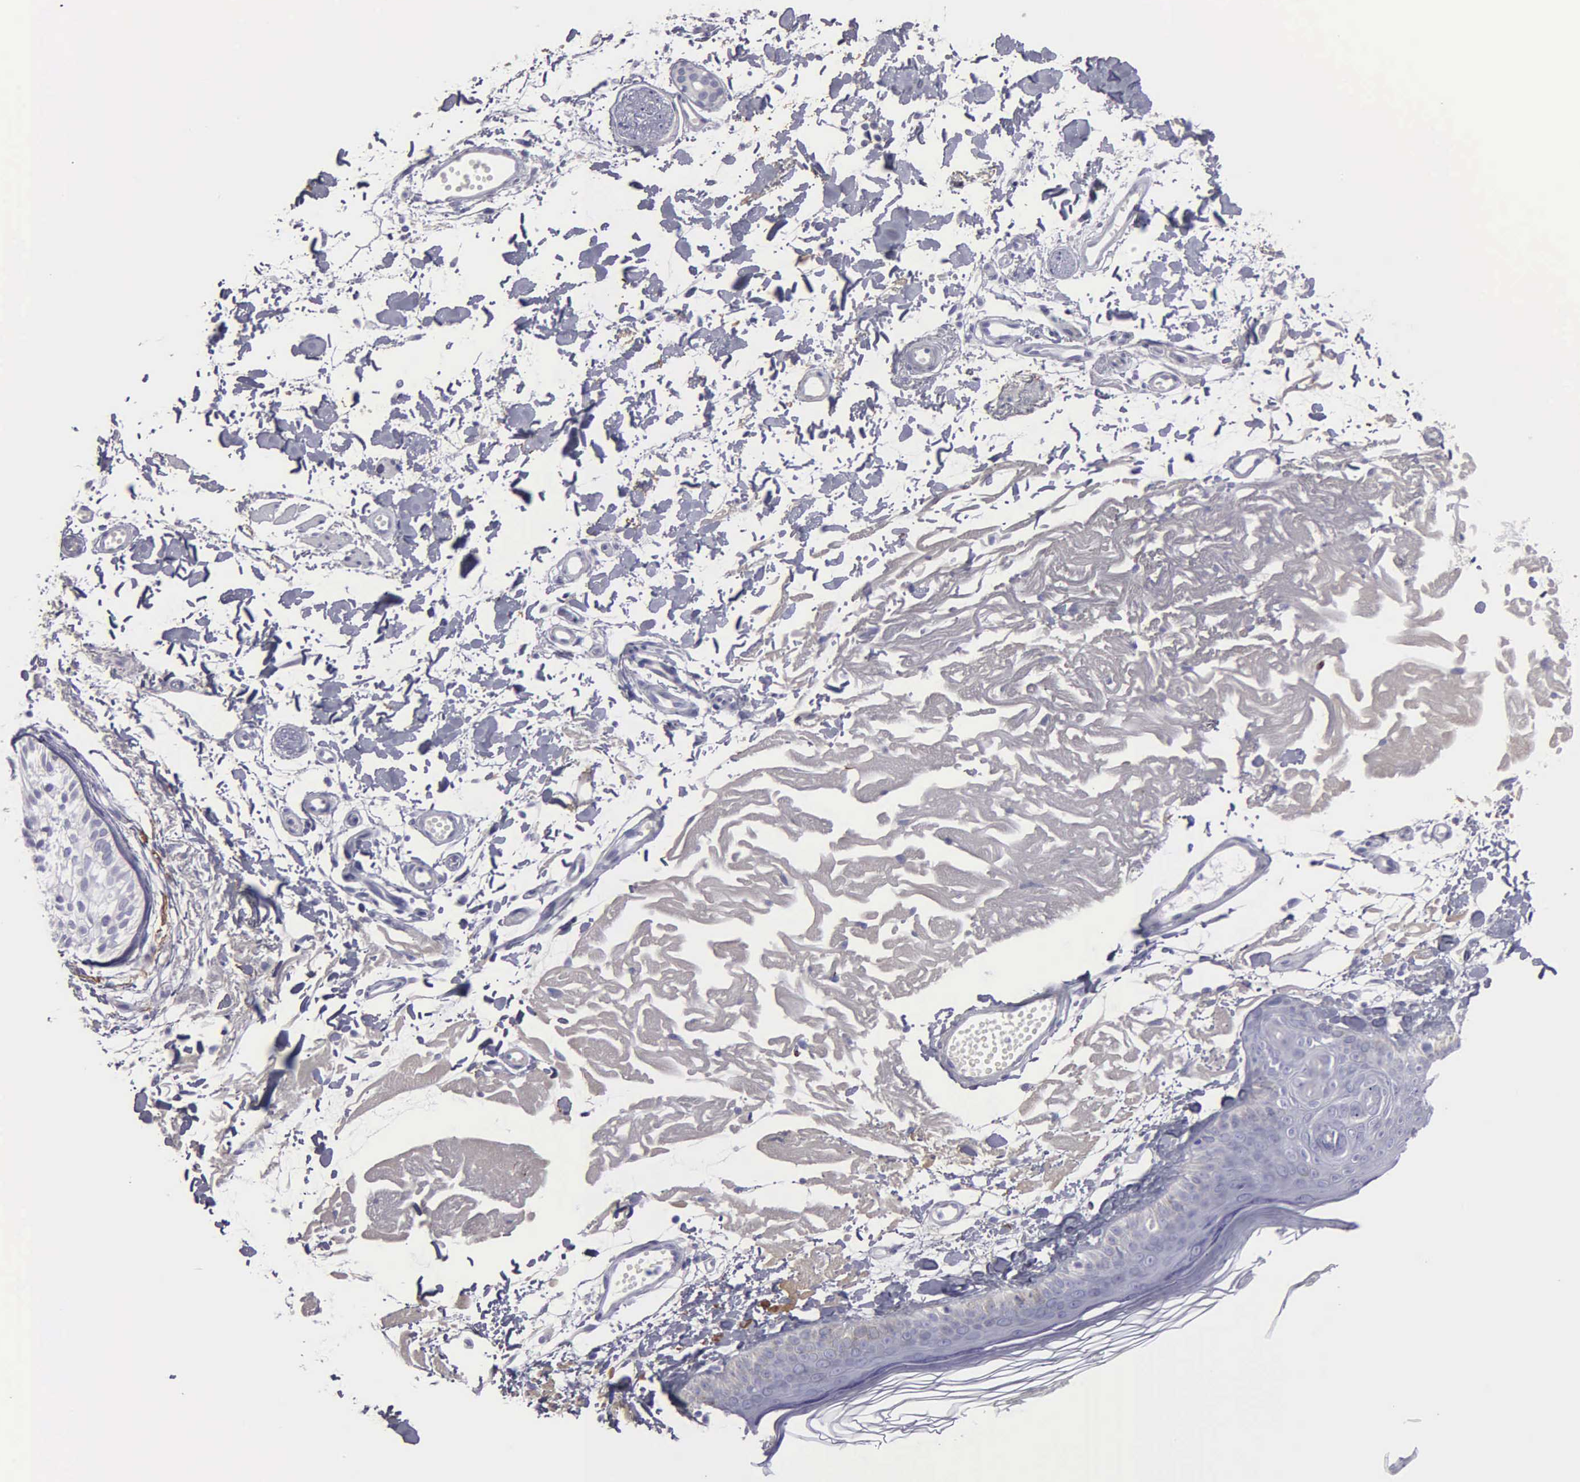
{"staining": {"intensity": "negative", "quantity": "none", "location": "none"}, "tissue": "skin", "cell_type": "Fibroblasts", "image_type": "normal", "snomed": [{"axis": "morphology", "description": "Normal tissue, NOS"}, {"axis": "topography", "description": "Skin"}], "caption": "A high-resolution photomicrograph shows immunohistochemistry staining of benign skin, which demonstrates no significant staining in fibroblasts. (Stains: DAB (3,3'-diaminobenzidine) immunohistochemistry (IHC) with hematoxylin counter stain, Microscopy: brightfield microscopy at high magnification).", "gene": "FBLN5", "patient": {"sex": "male", "age": 83}}